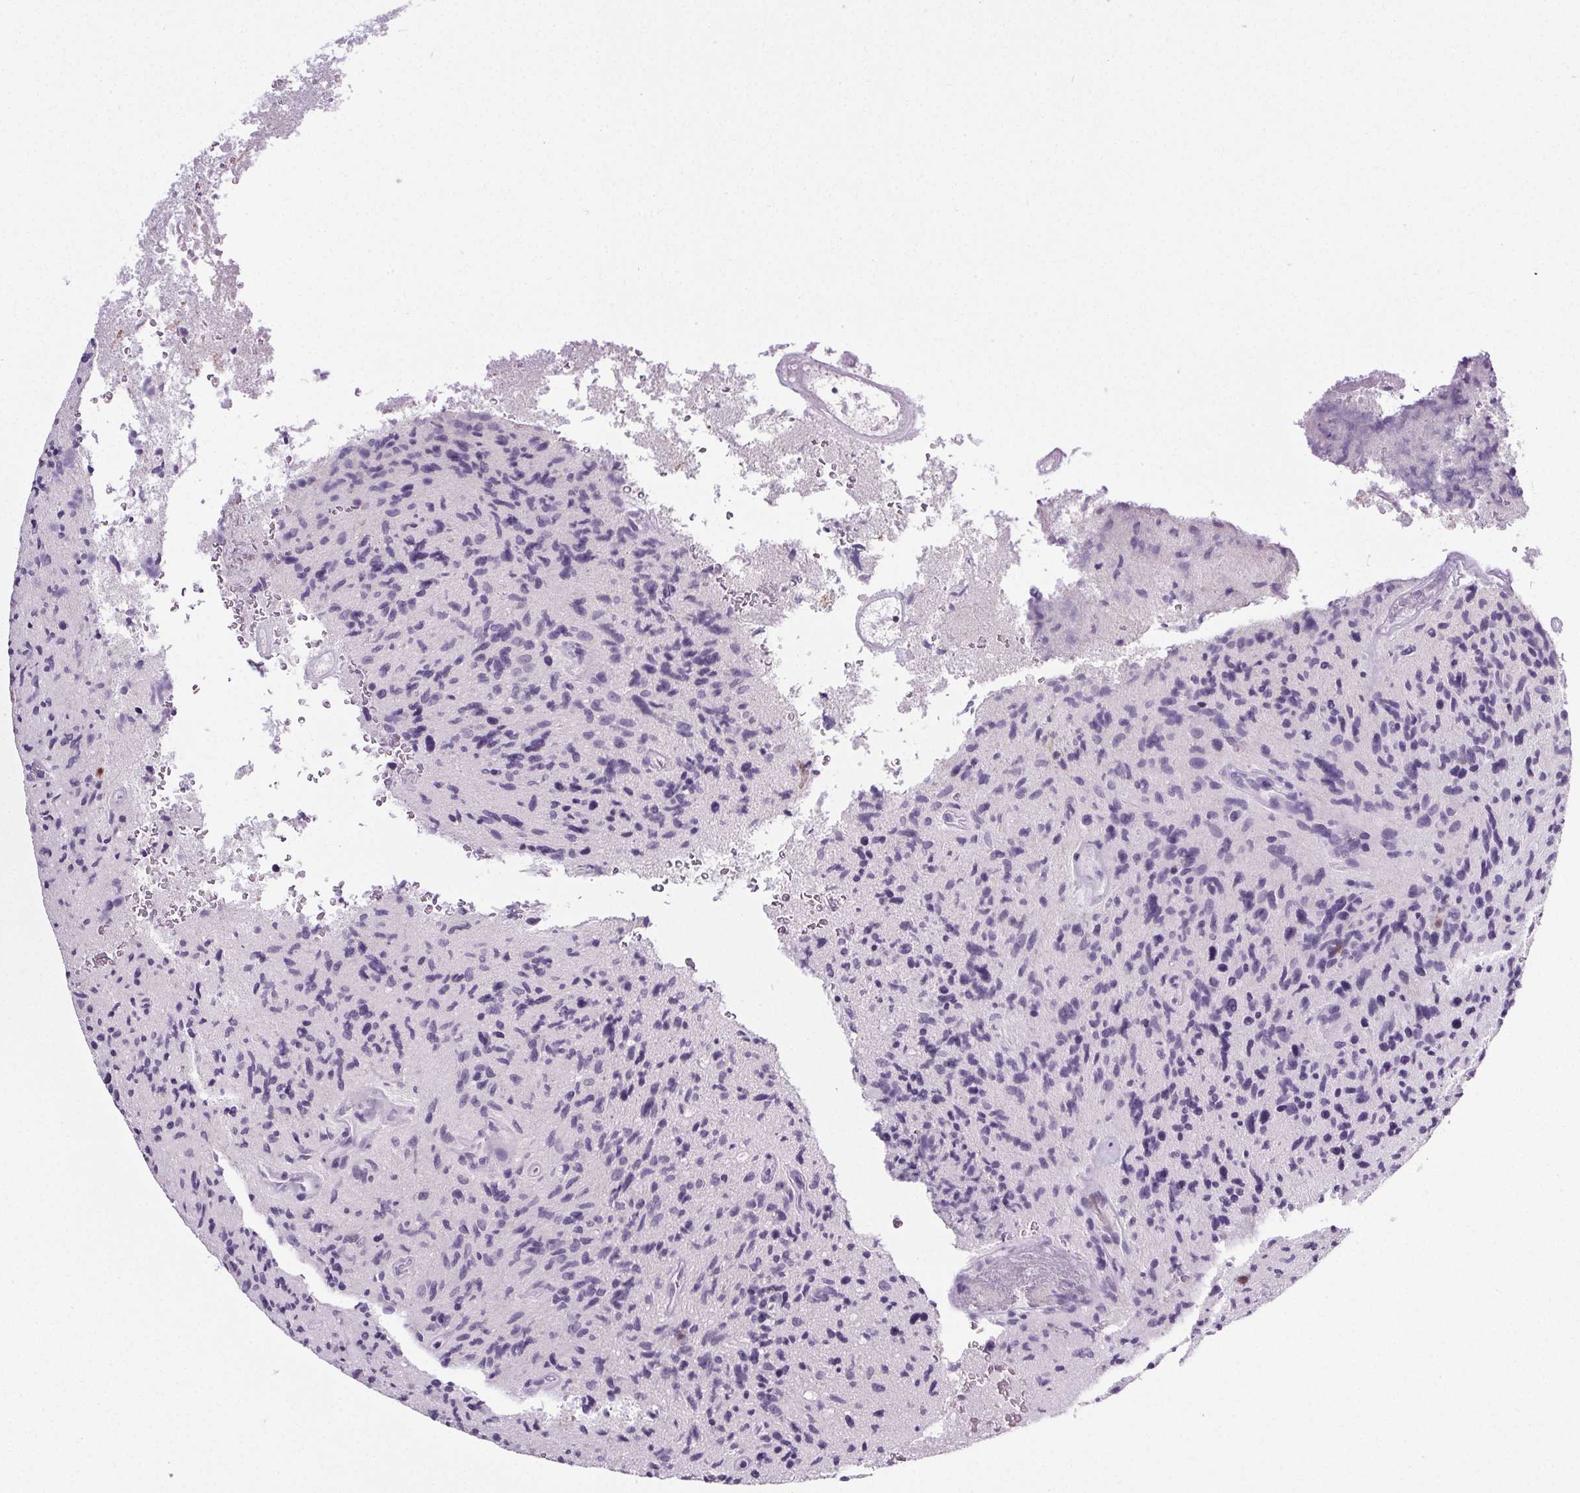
{"staining": {"intensity": "negative", "quantity": "none", "location": "none"}, "tissue": "glioma", "cell_type": "Tumor cells", "image_type": "cancer", "snomed": [{"axis": "morphology", "description": "Glioma, malignant, High grade"}, {"axis": "topography", "description": "Brain"}], "caption": "IHC of human glioma shows no expression in tumor cells.", "gene": "ELAVL2", "patient": {"sex": "male", "age": 54}}